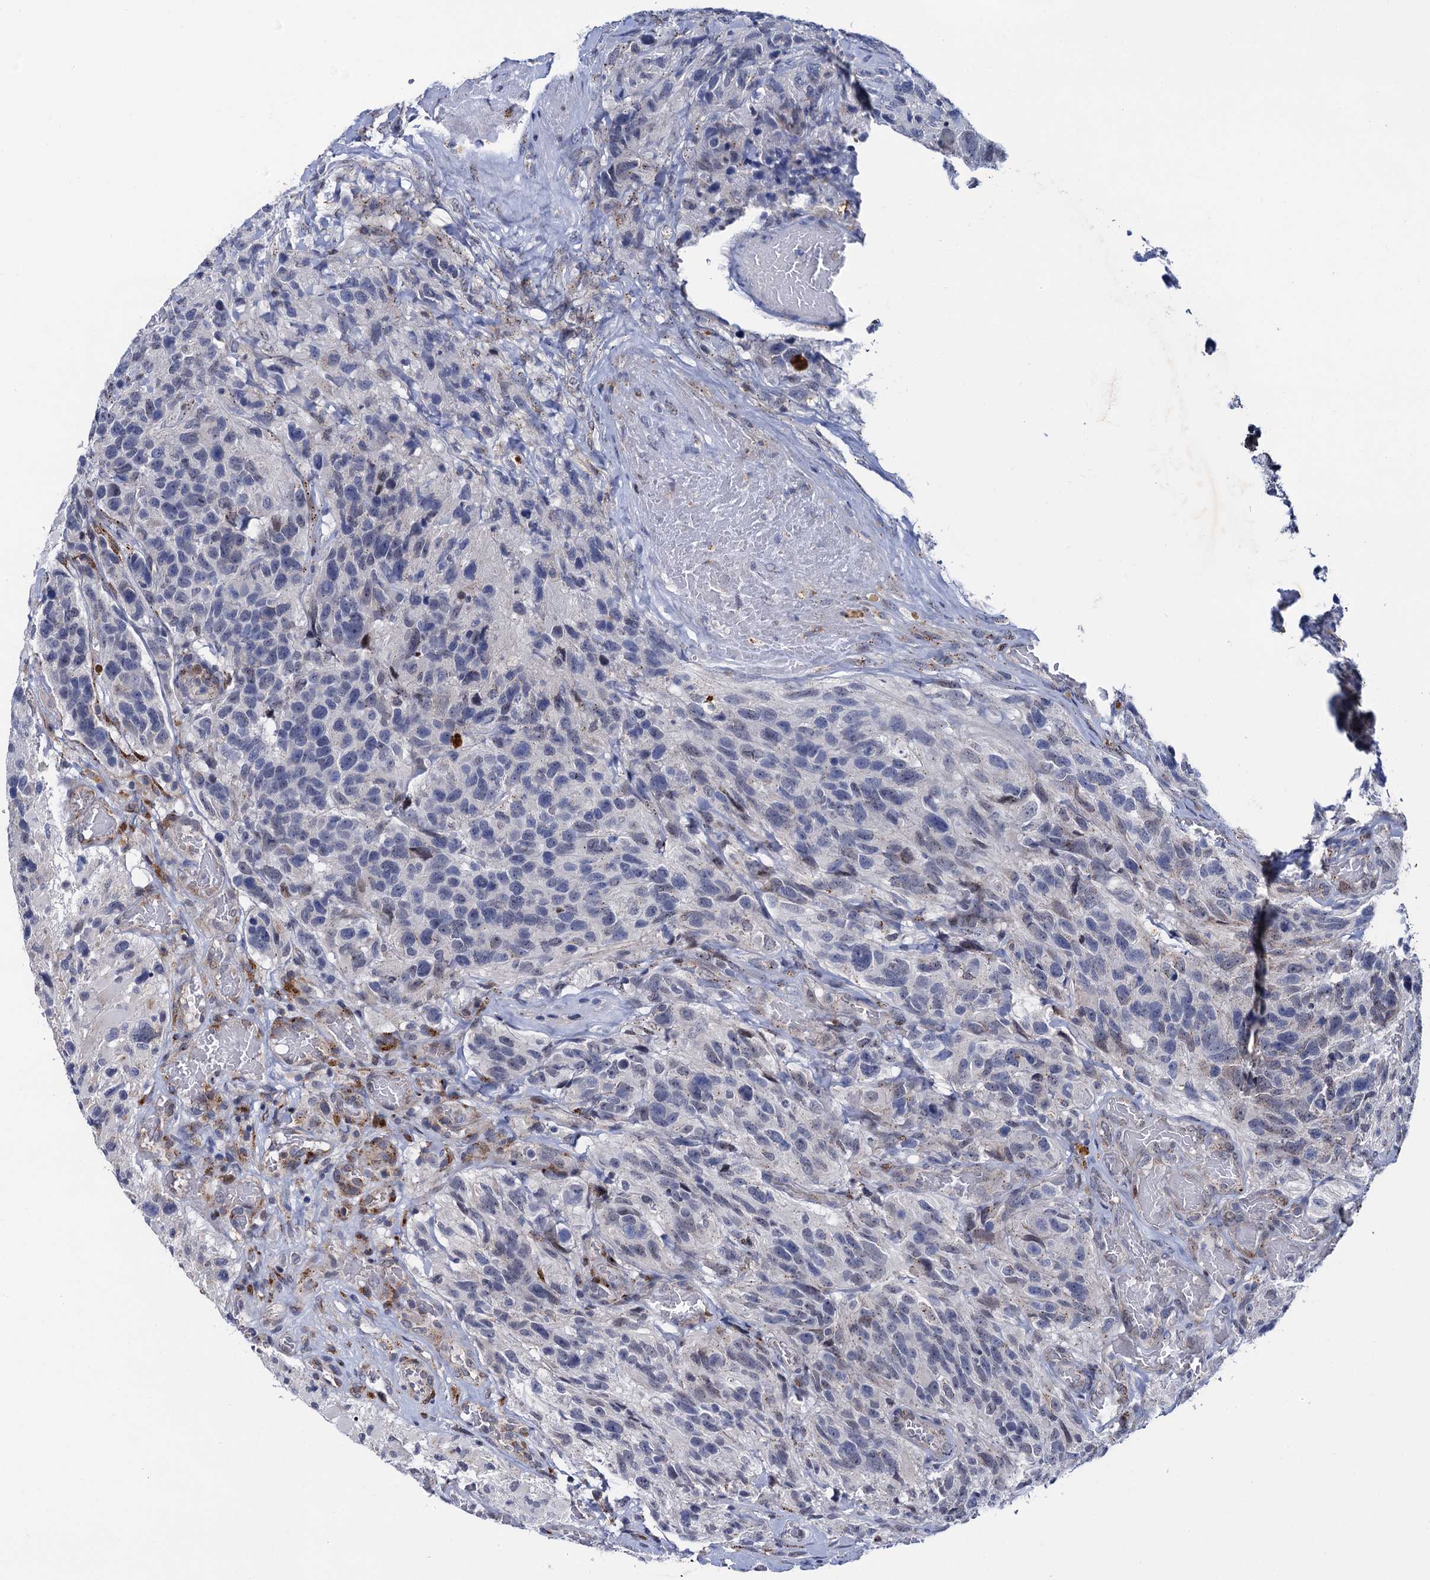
{"staining": {"intensity": "negative", "quantity": "none", "location": "none"}, "tissue": "glioma", "cell_type": "Tumor cells", "image_type": "cancer", "snomed": [{"axis": "morphology", "description": "Glioma, malignant, High grade"}, {"axis": "topography", "description": "Brain"}], "caption": "There is no significant positivity in tumor cells of malignant glioma (high-grade).", "gene": "THAP2", "patient": {"sex": "male", "age": 69}}